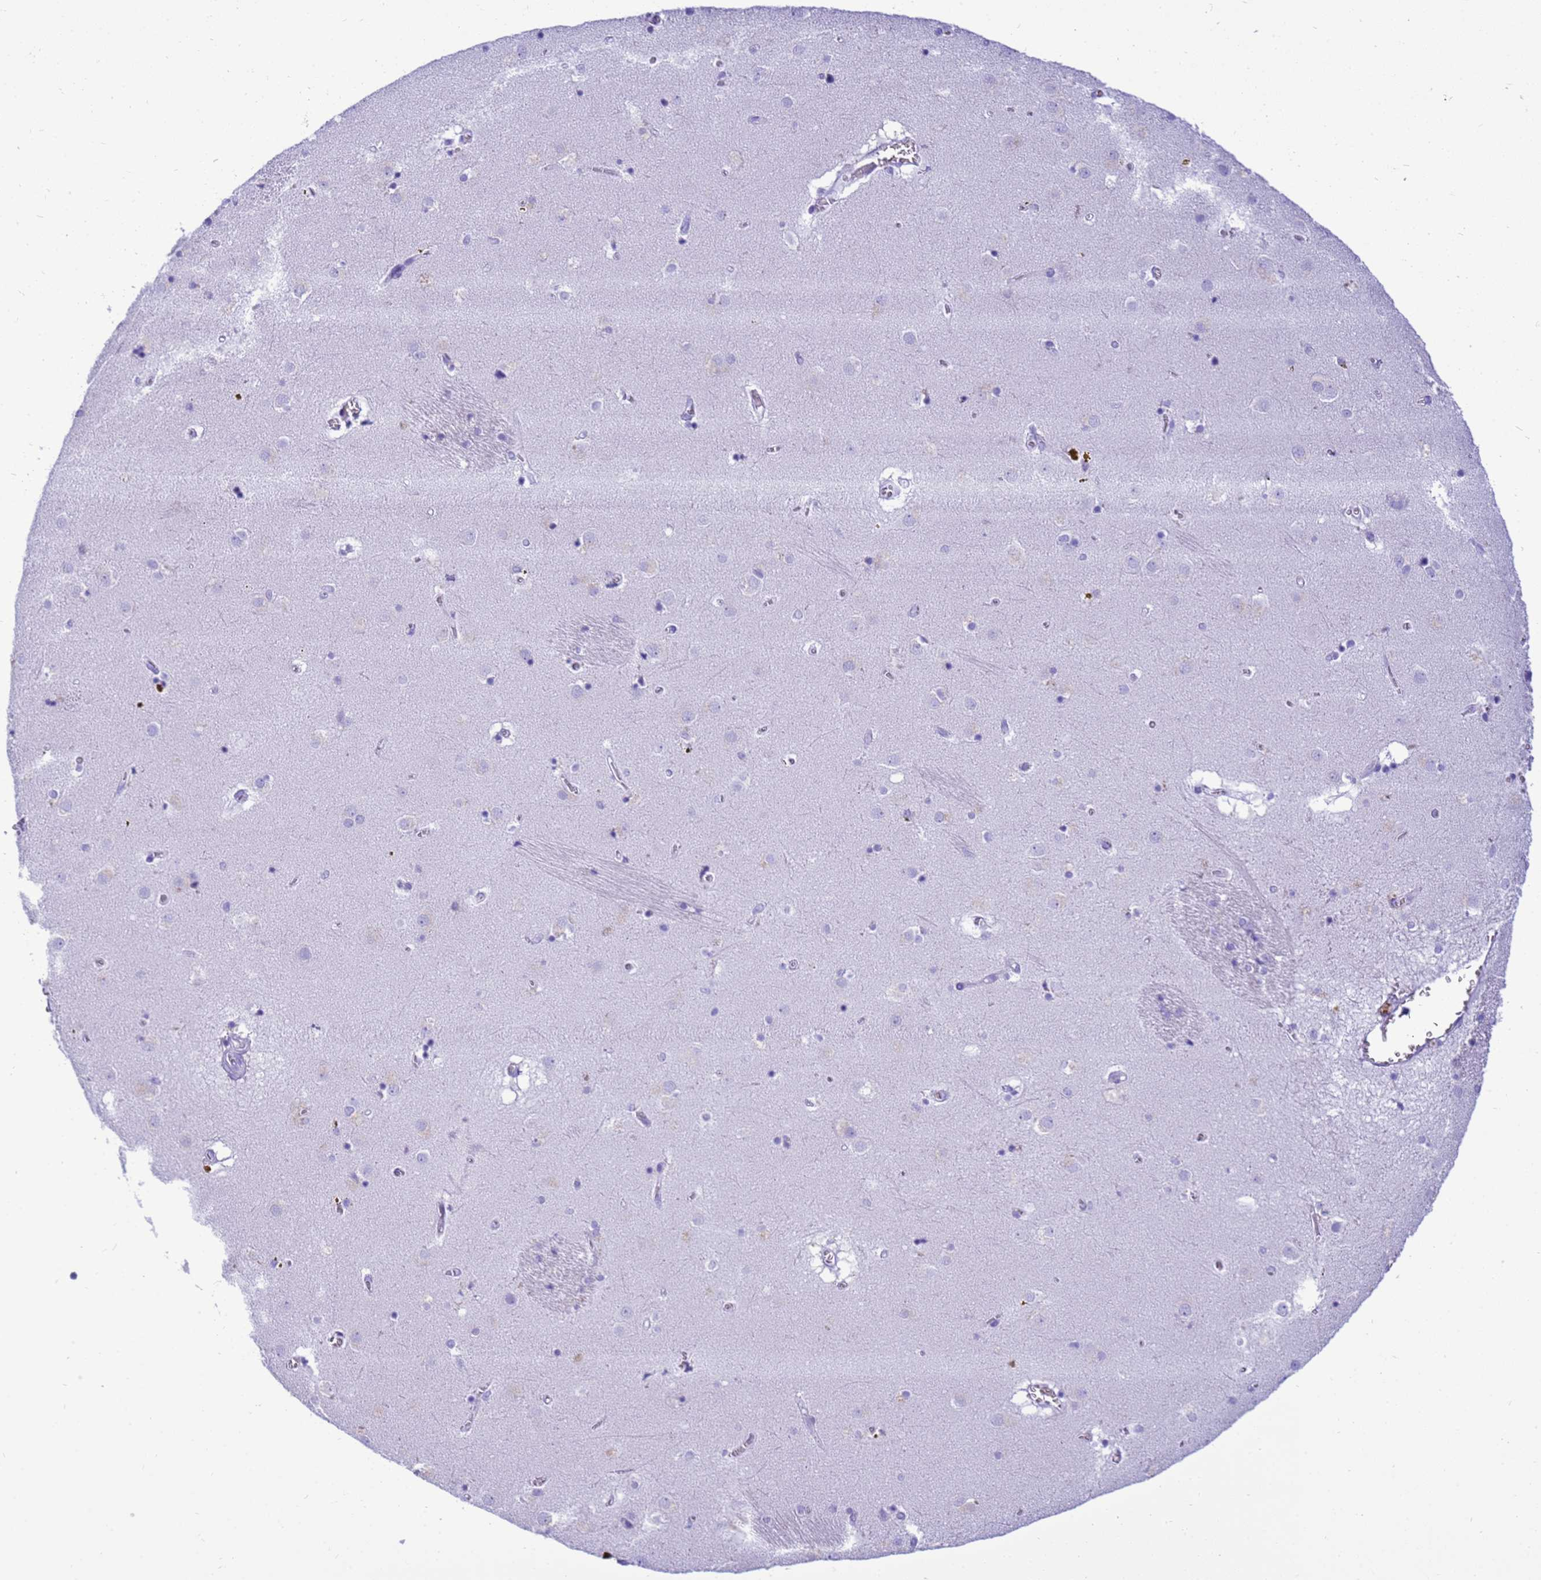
{"staining": {"intensity": "negative", "quantity": "none", "location": "none"}, "tissue": "caudate", "cell_type": "Glial cells", "image_type": "normal", "snomed": [{"axis": "morphology", "description": "Normal tissue, NOS"}, {"axis": "topography", "description": "Lateral ventricle wall"}], "caption": "This is a photomicrograph of immunohistochemistry (IHC) staining of benign caudate, which shows no expression in glial cells.", "gene": "STATH", "patient": {"sex": "male", "age": 70}}